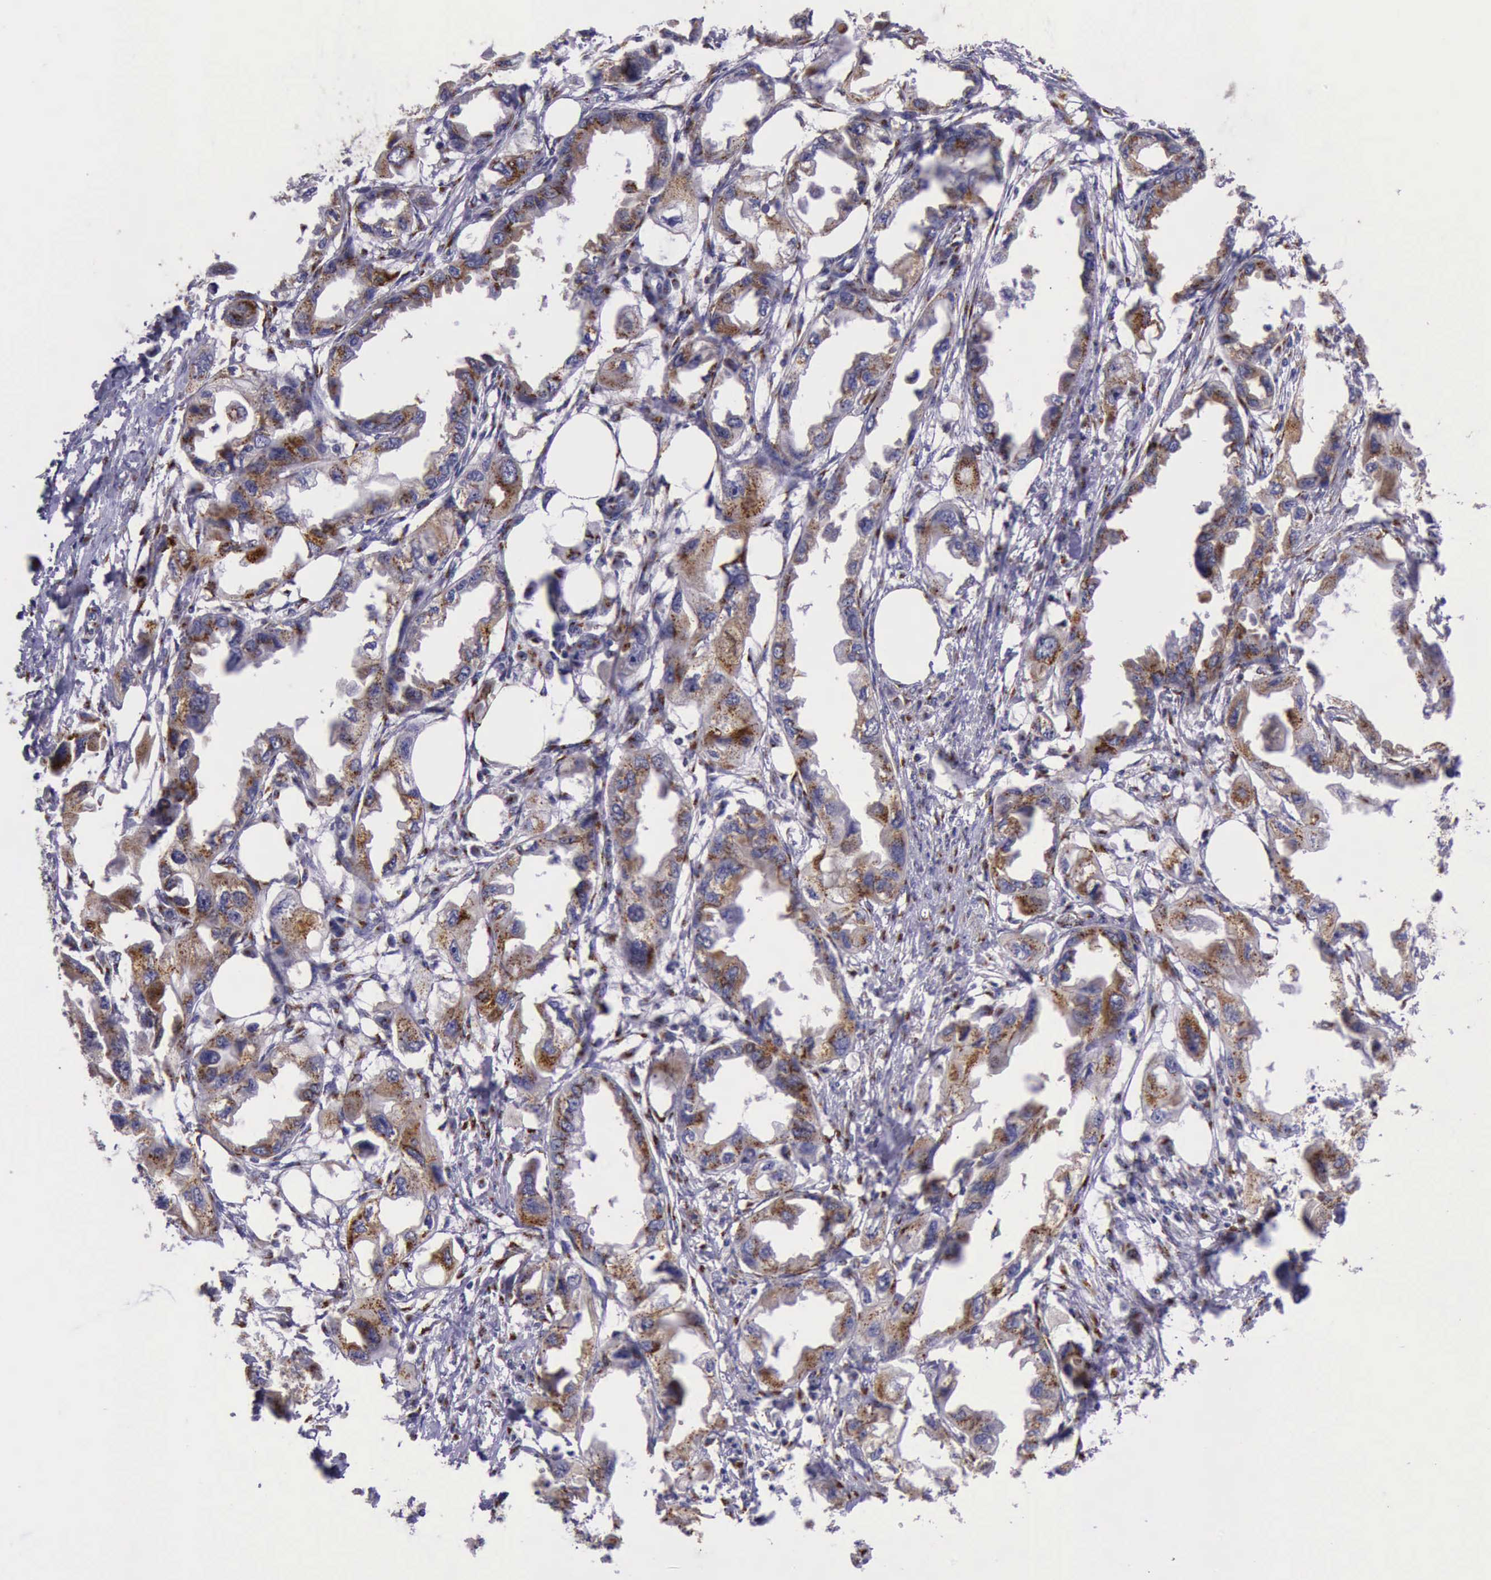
{"staining": {"intensity": "strong", "quantity": ">75%", "location": "cytoplasmic/membranous"}, "tissue": "endometrial cancer", "cell_type": "Tumor cells", "image_type": "cancer", "snomed": [{"axis": "morphology", "description": "Adenocarcinoma, NOS"}, {"axis": "topography", "description": "Endometrium"}], "caption": "Adenocarcinoma (endometrial) stained with a brown dye reveals strong cytoplasmic/membranous positive staining in approximately >75% of tumor cells.", "gene": "GOLGA5", "patient": {"sex": "female", "age": 67}}